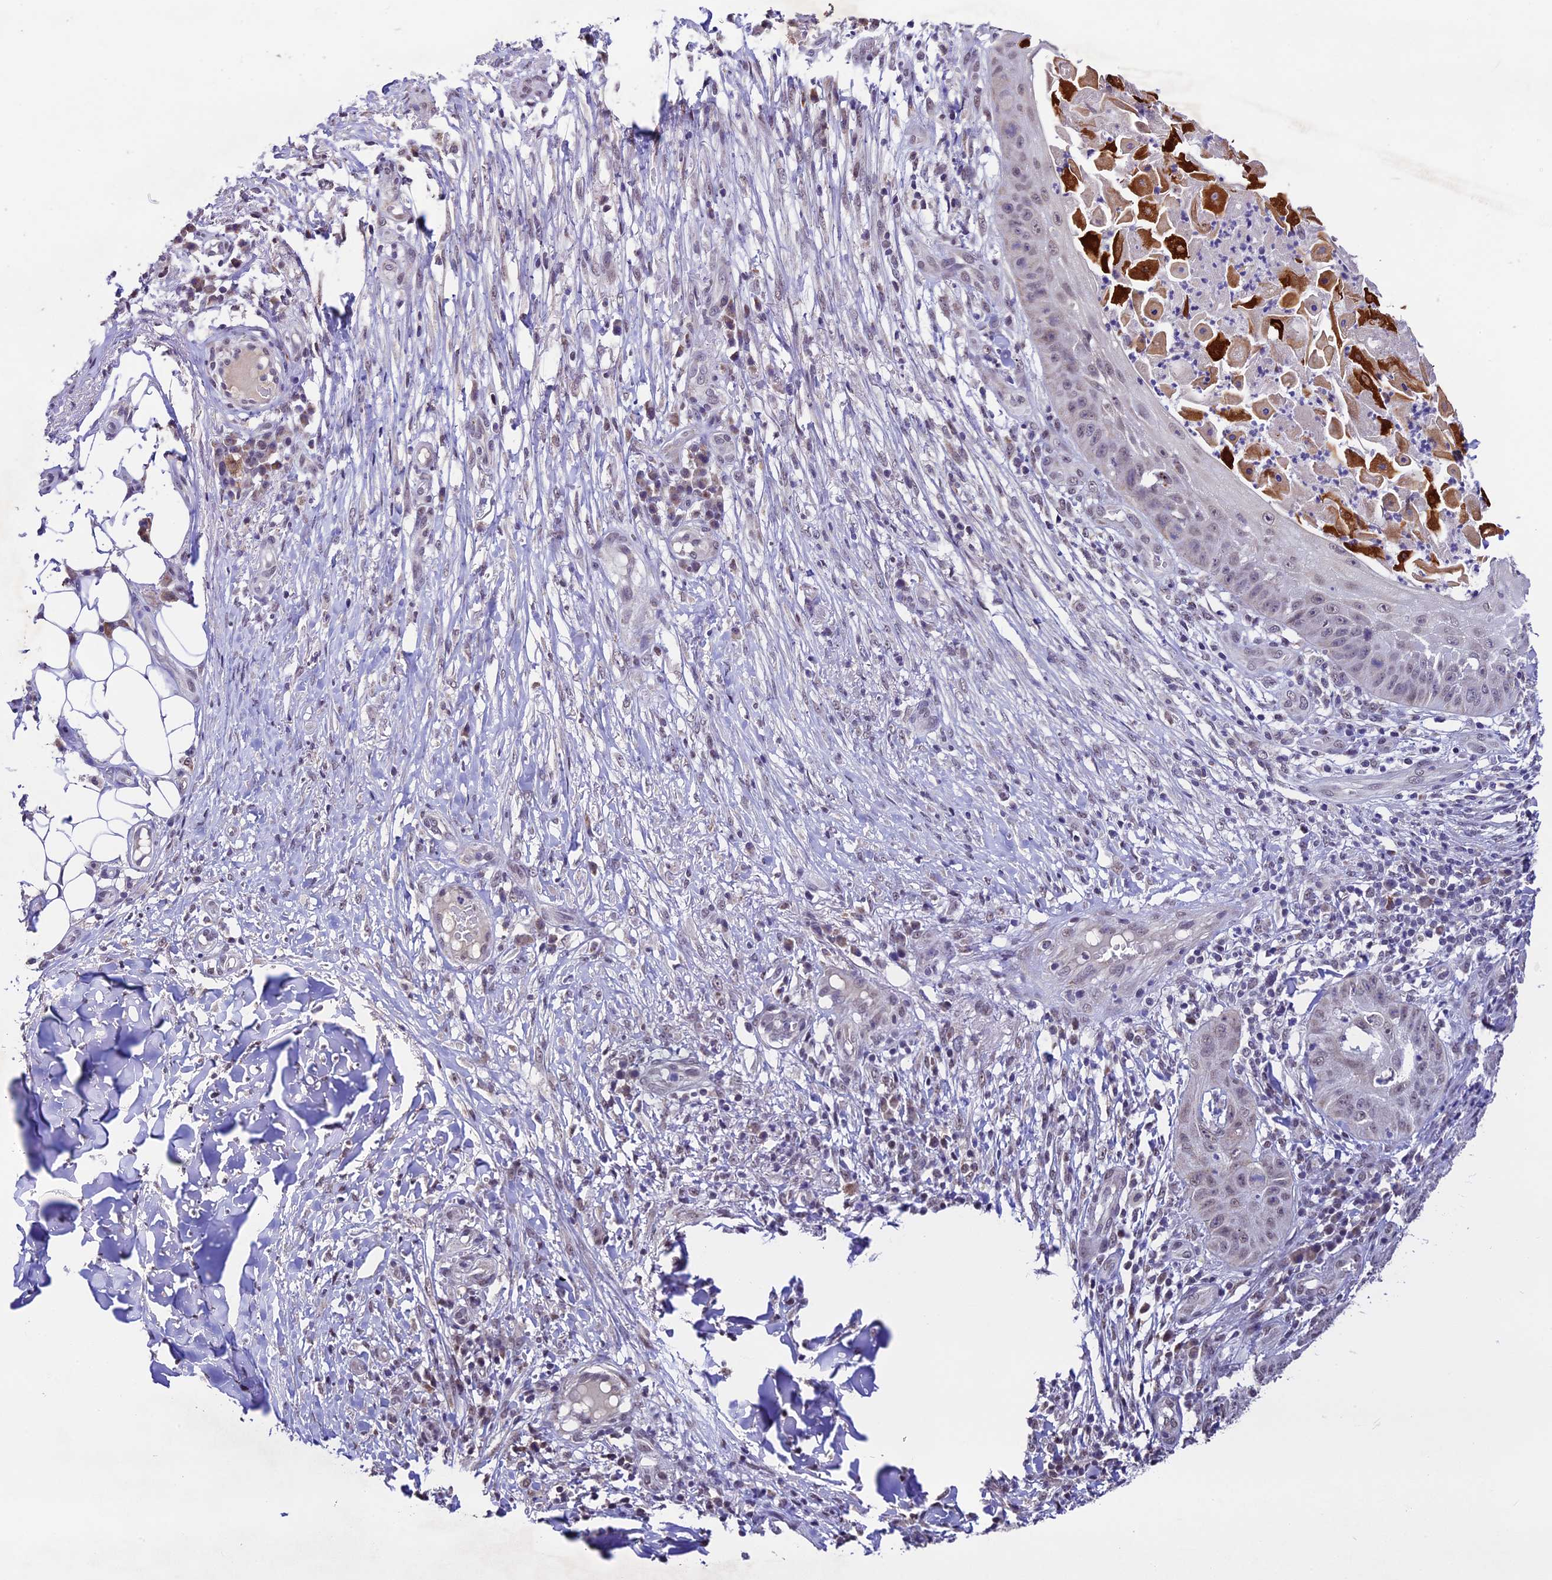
{"staining": {"intensity": "weak", "quantity": "25%-75%", "location": "nuclear"}, "tissue": "skin cancer", "cell_type": "Tumor cells", "image_type": "cancer", "snomed": [{"axis": "morphology", "description": "Squamous cell carcinoma, NOS"}, {"axis": "topography", "description": "Skin"}], "caption": "Skin cancer stained with DAB immunohistochemistry (IHC) demonstrates low levels of weak nuclear staining in approximately 25%-75% of tumor cells.", "gene": "CARS2", "patient": {"sex": "male", "age": 70}}